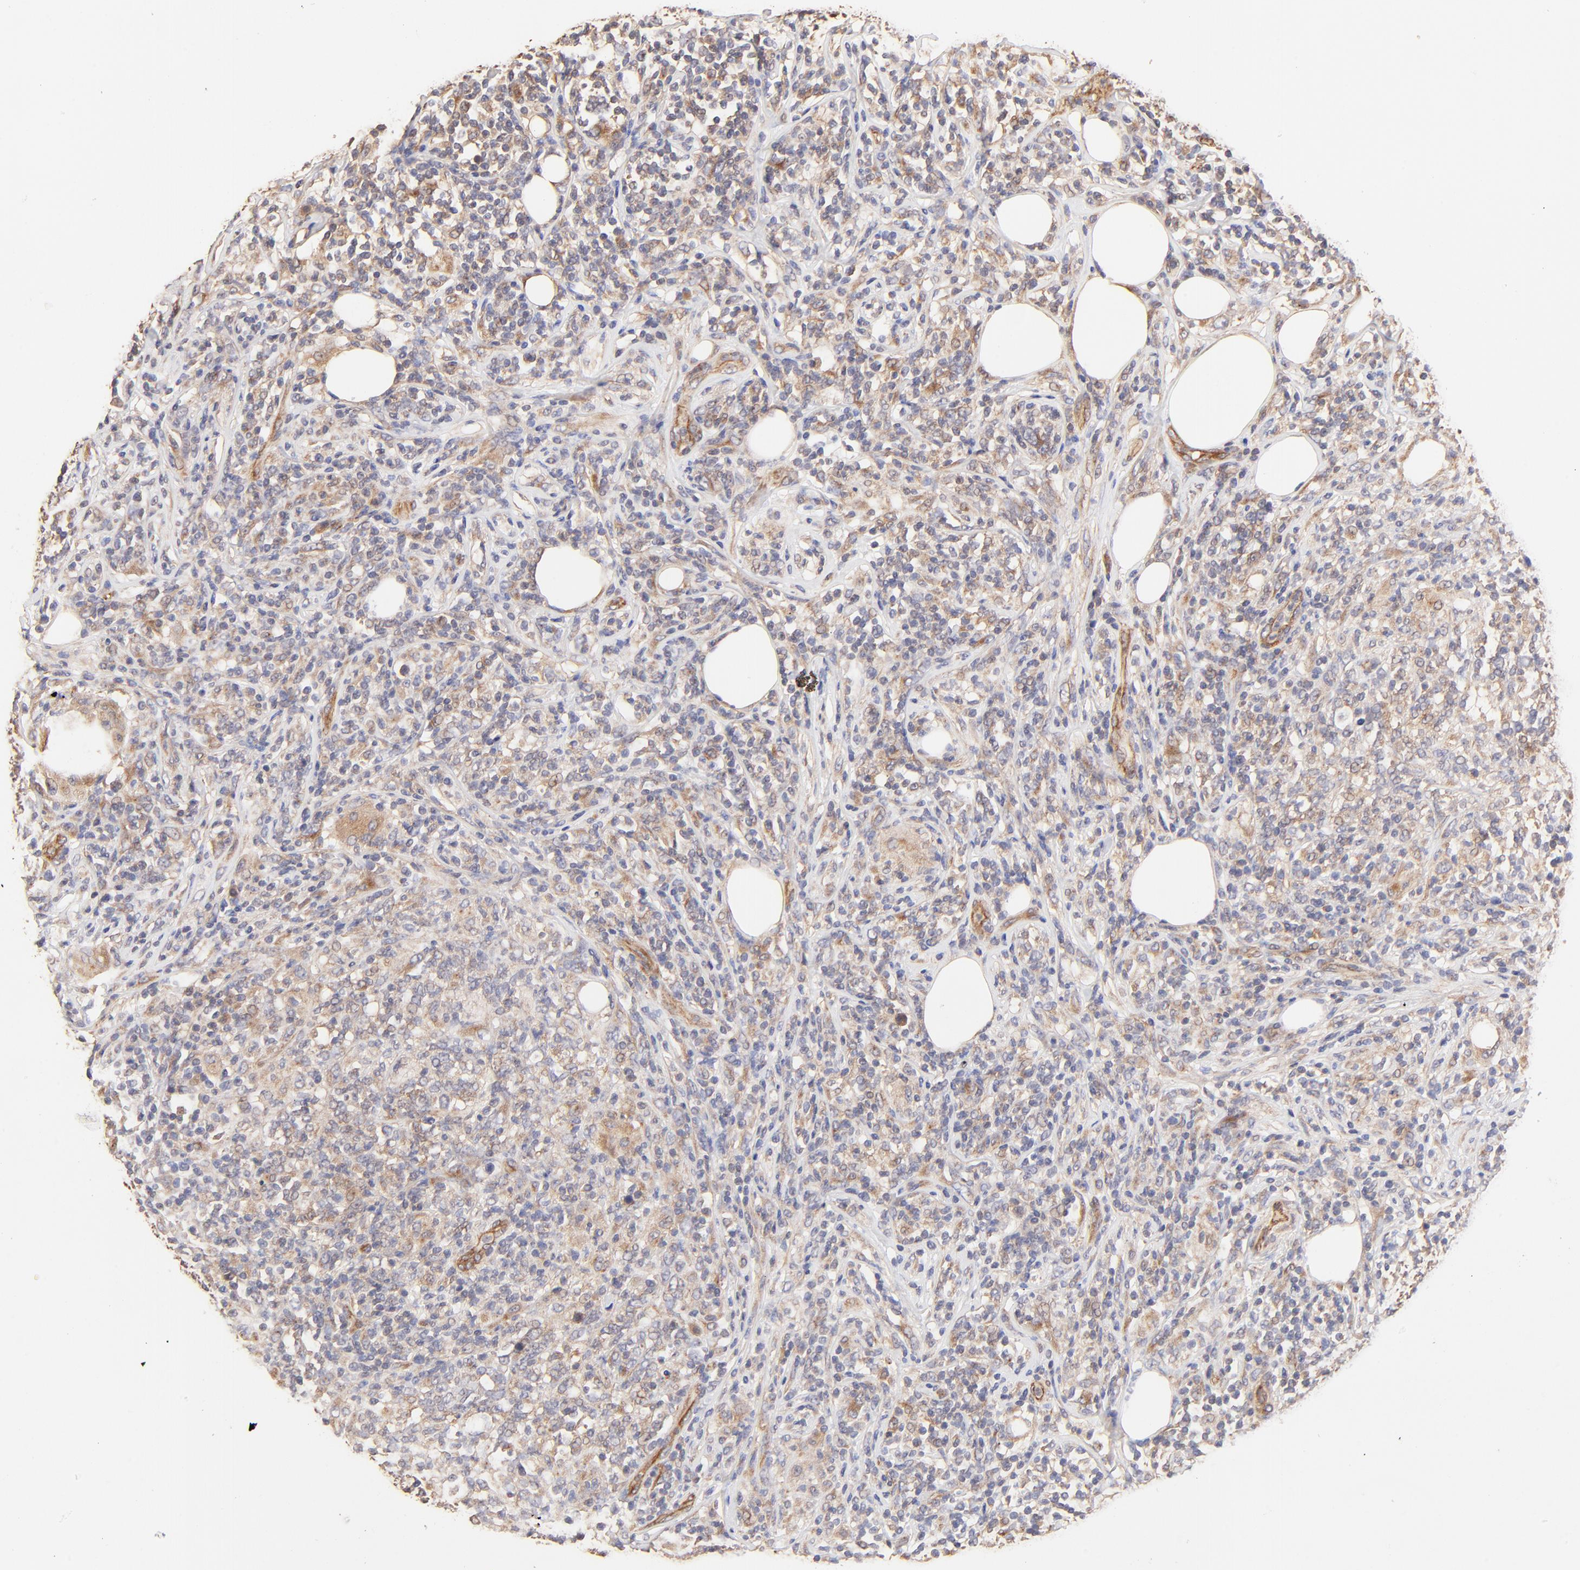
{"staining": {"intensity": "moderate", "quantity": "<25%", "location": "cytoplasmic/membranous"}, "tissue": "lymphoma", "cell_type": "Tumor cells", "image_type": "cancer", "snomed": [{"axis": "morphology", "description": "Malignant lymphoma, non-Hodgkin's type, High grade"}, {"axis": "topography", "description": "Lymph node"}], "caption": "The image shows immunohistochemical staining of lymphoma. There is moderate cytoplasmic/membranous staining is seen in about <25% of tumor cells. (brown staining indicates protein expression, while blue staining denotes nuclei).", "gene": "TNFAIP3", "patient": {"sex": "female", "age": 84}}